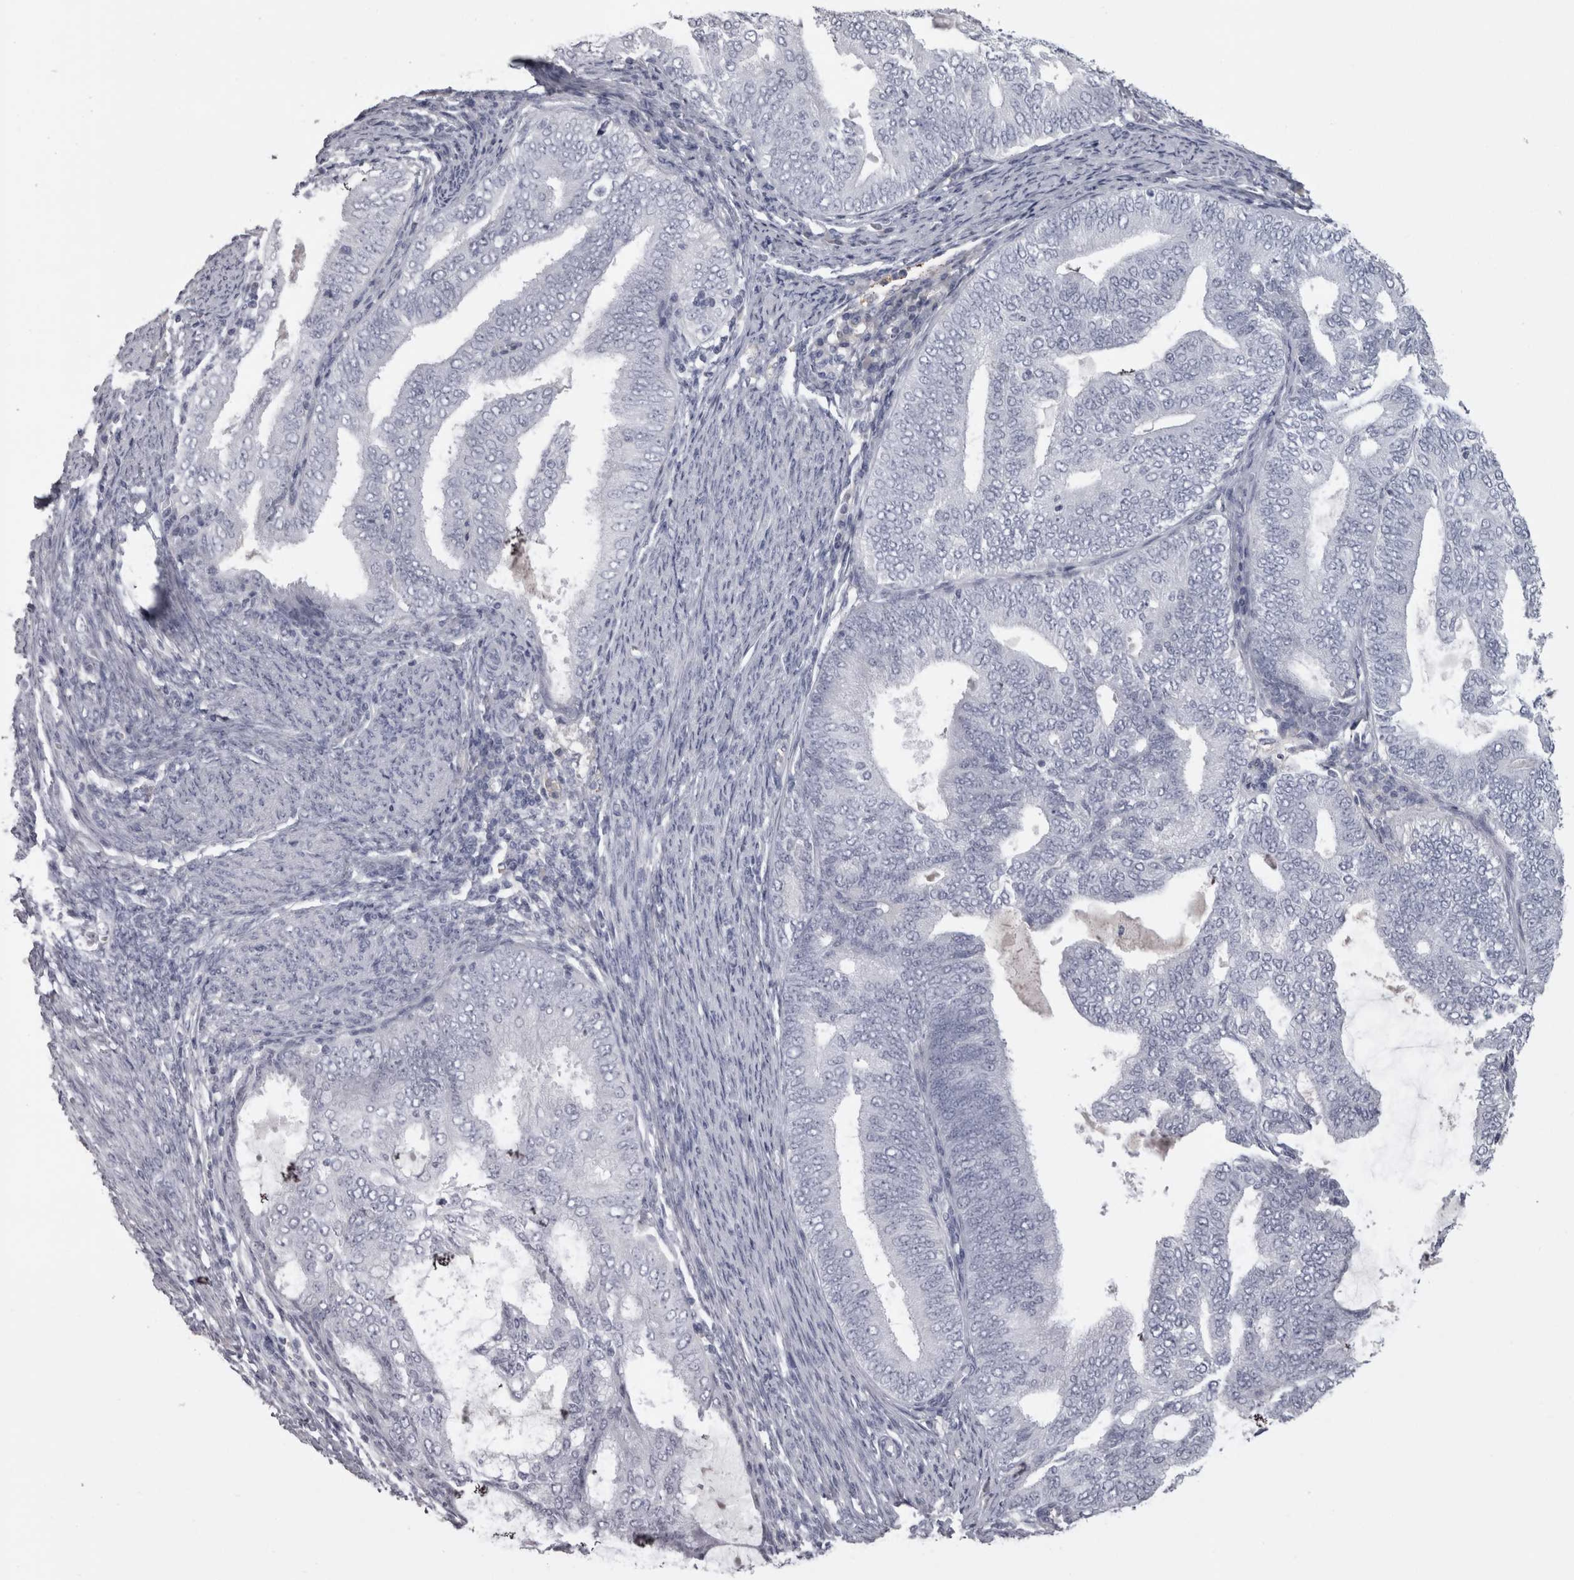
{"staining": {"intensity": "negative", "quantity": "none", "location": "none"}, "tissue": "endometrial cancer", "cell_type": "Tumor cells", "image_type": "cancer", "snomed": [{"axis": "morphology", "description": "Adenocarcinoma, NOS"}, {"axis": "topography", "description": "Endometrium"}], "caption": "Immunohistochemistry (IHC) of endometrial cancer (adenocarcinoma) shows no staining in tumor cells.", "gene": "SAA4", "patient": {"sex": "female", "age": 58}}